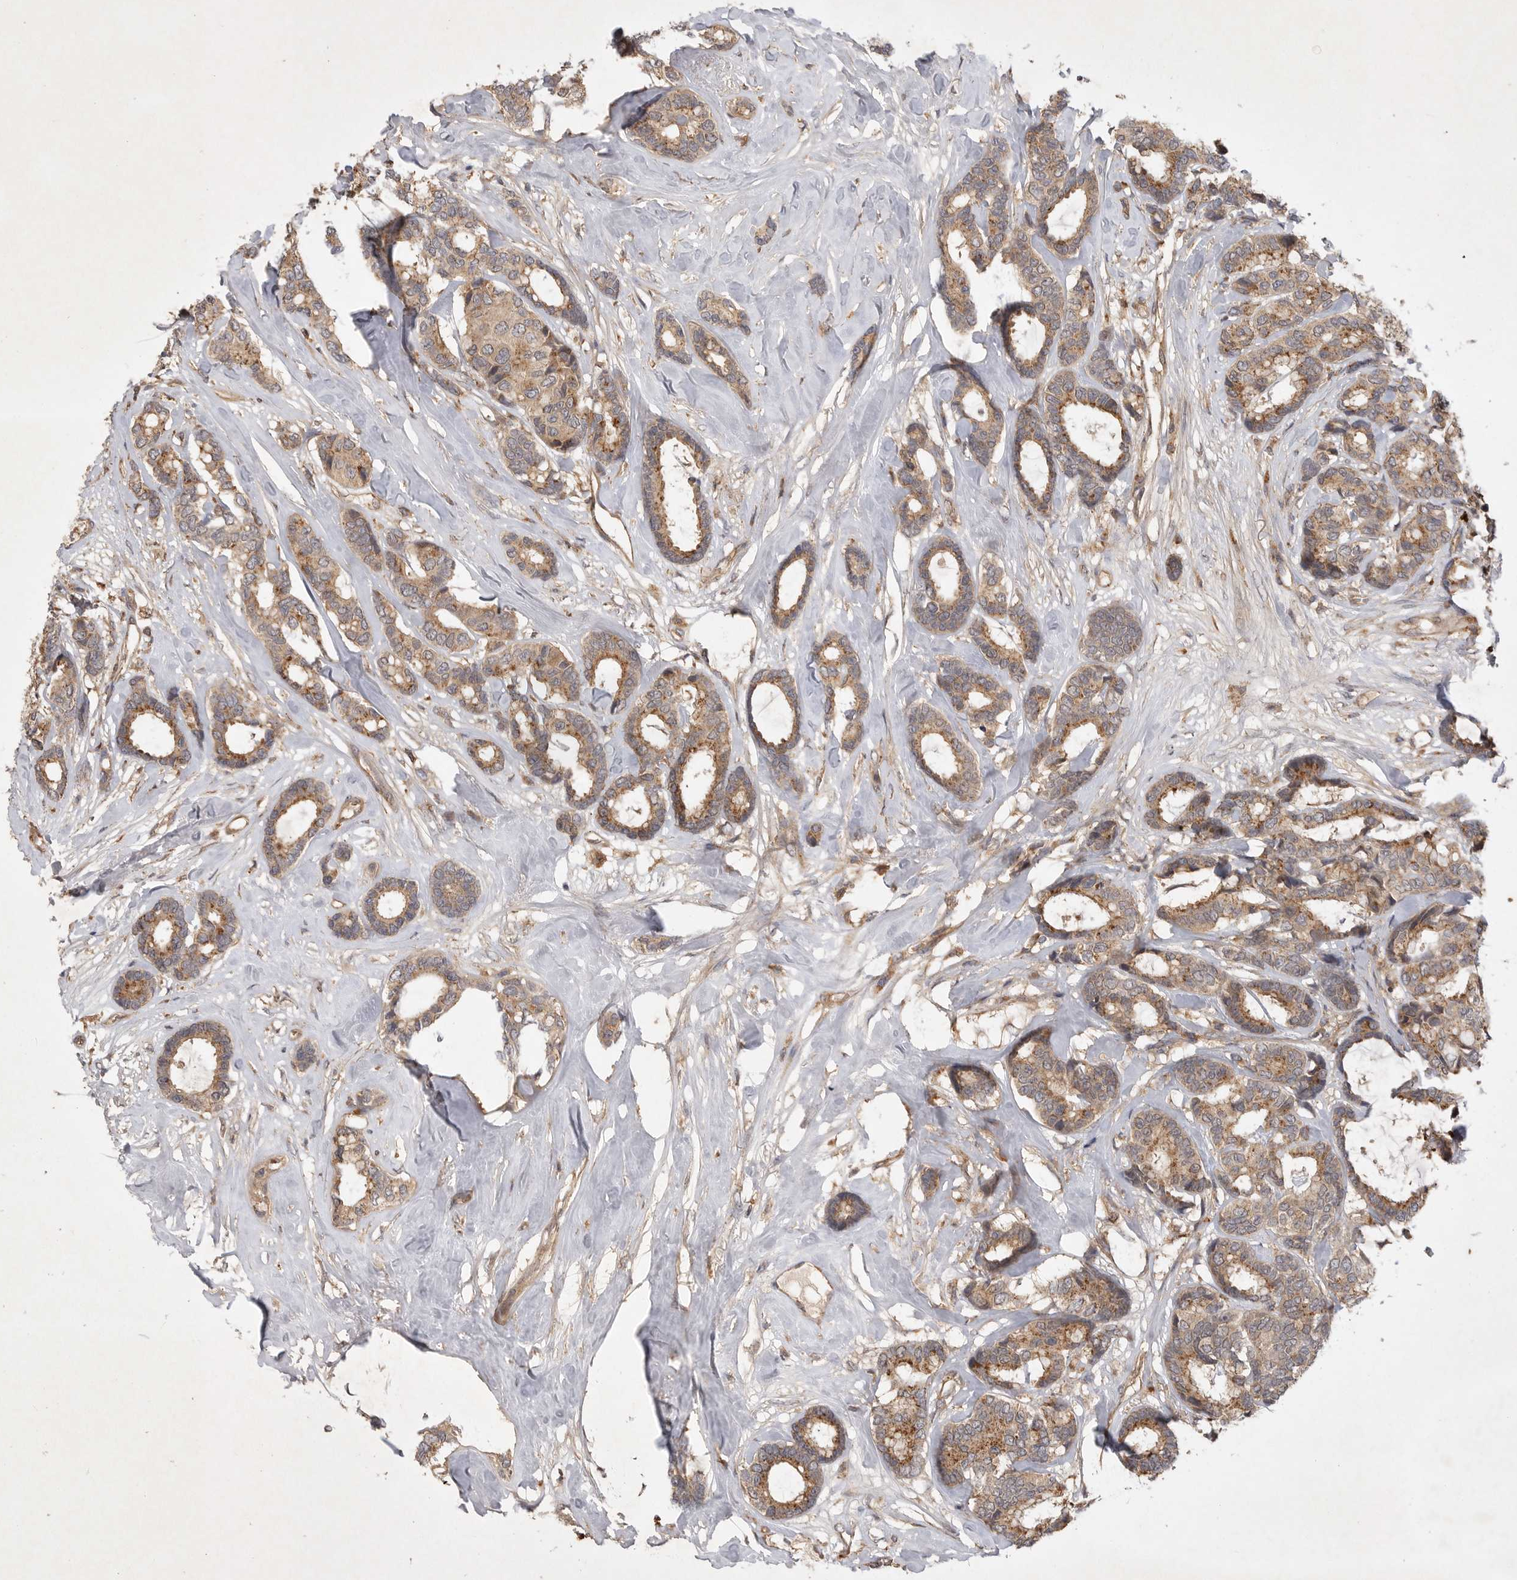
{"staining": {"intensity": "moderate", "quantity": ">75%", "location": "cytoplasmic/membranous"}, "tissue": "breast cancer", "cell_type": "Tumor cells", "image_type": "cancer", "snomed": [{"axis": "morphology", "description": "Duct carcinoma"}, {"axis": "topography", "description": "Breast"}], "caption": "Immunohistochemical staining of human breast cancer demonstrates medium levels of moderate cytoplasmic/membranous protein staining in approximately >75% of tumor cells. (brown staining indicates protein expression, while blue staining denotes nuclei).", "gene": "ZNF232", "patient": {"sex": "female", "age": 87}}